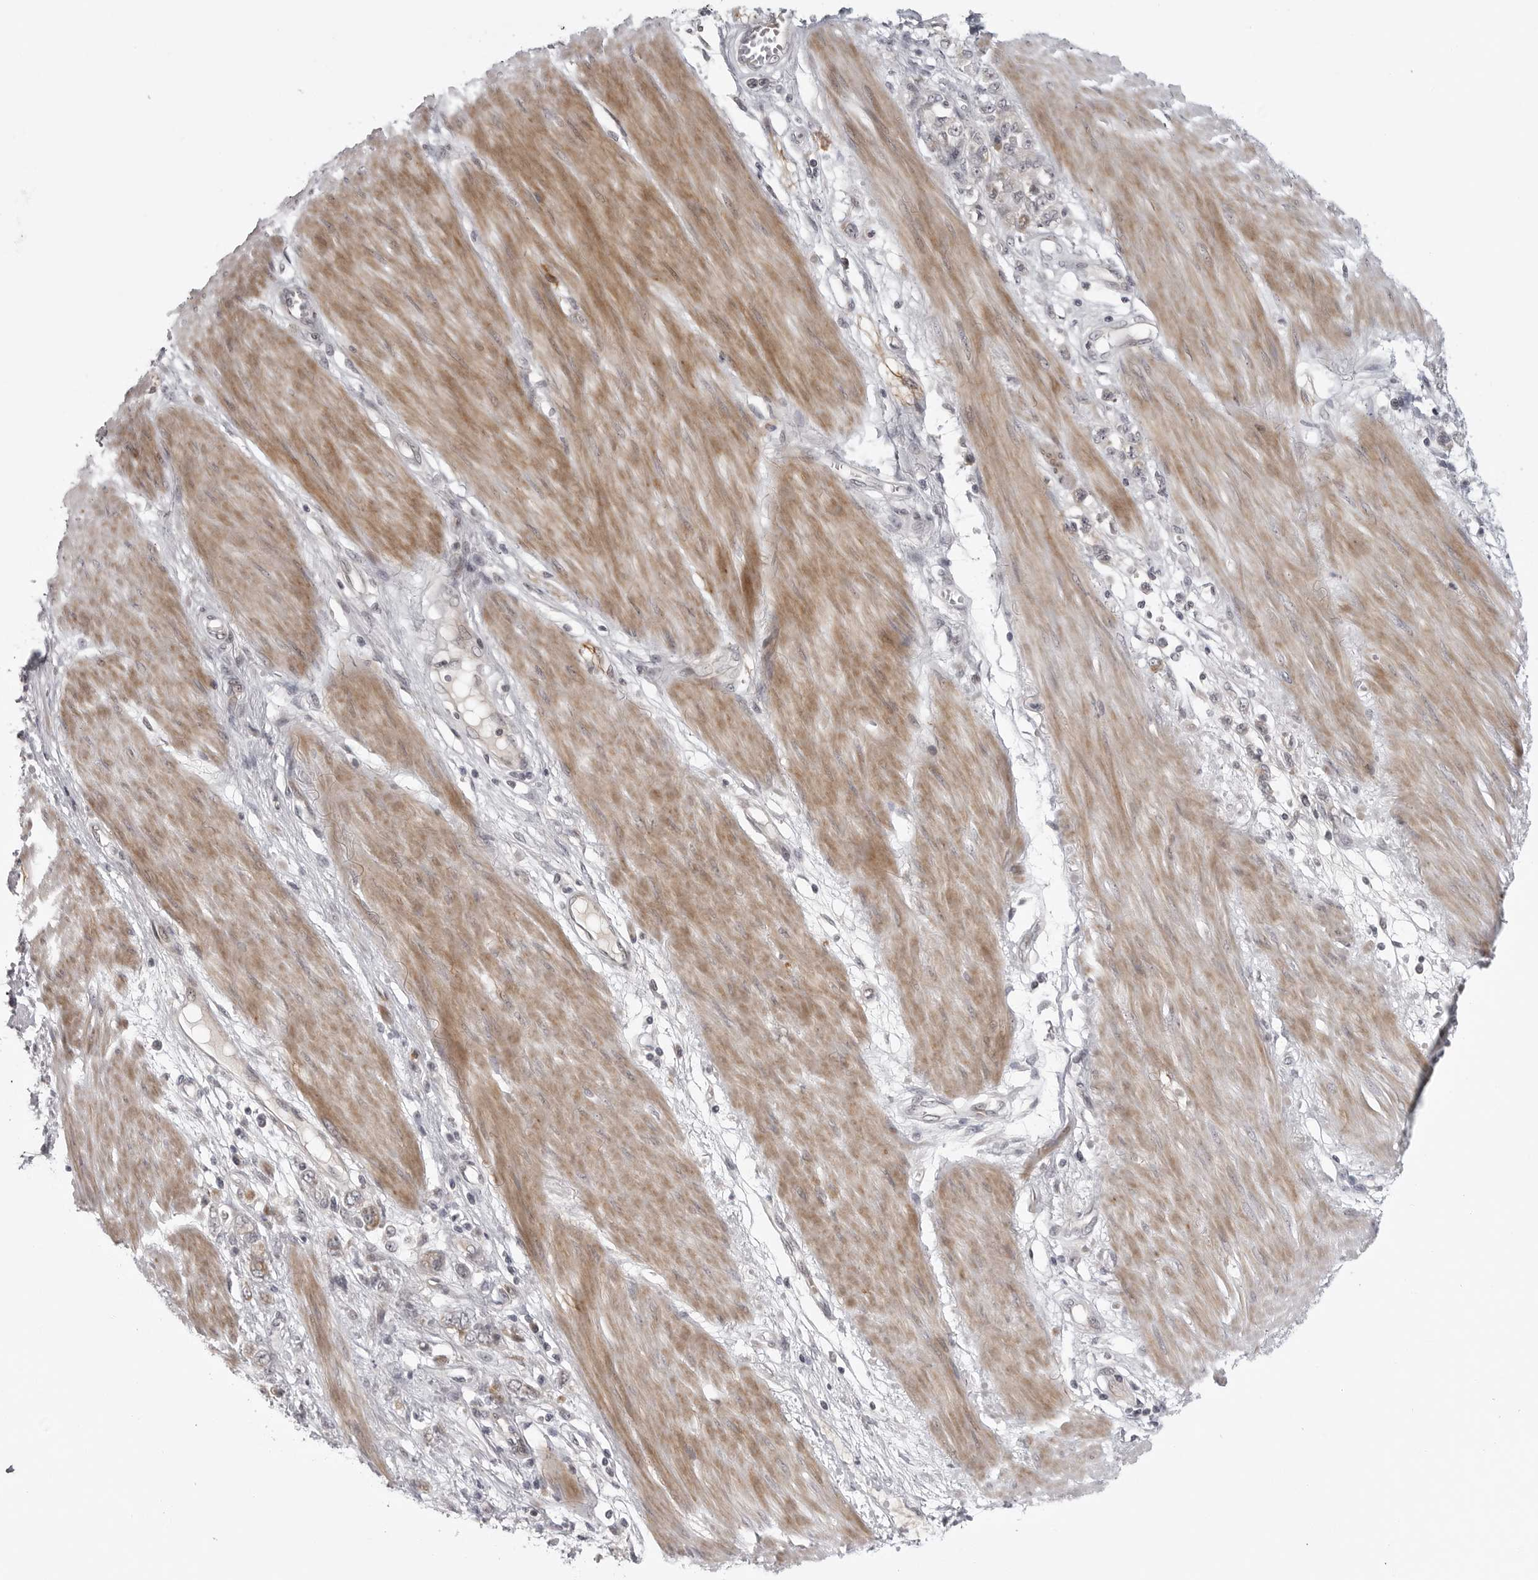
{"staining": {"intensity": "negative", "quantity": "none", "location": "none"}, "tissue": "stomach cancer", "cell_type": "Tumor cells", "image_type": "cancer", "snomed": [{"axis": "morphology", "description": "Adenocarcinoma, NOS"}, {"axis": "topography", "description": "Stomach"}], "caption": "Histopathology image shows no protein positivity in tumor cells of stomach cancer tissue.", "gene": "CD300LD", "patient": {"sex": "female", "age": 76}}